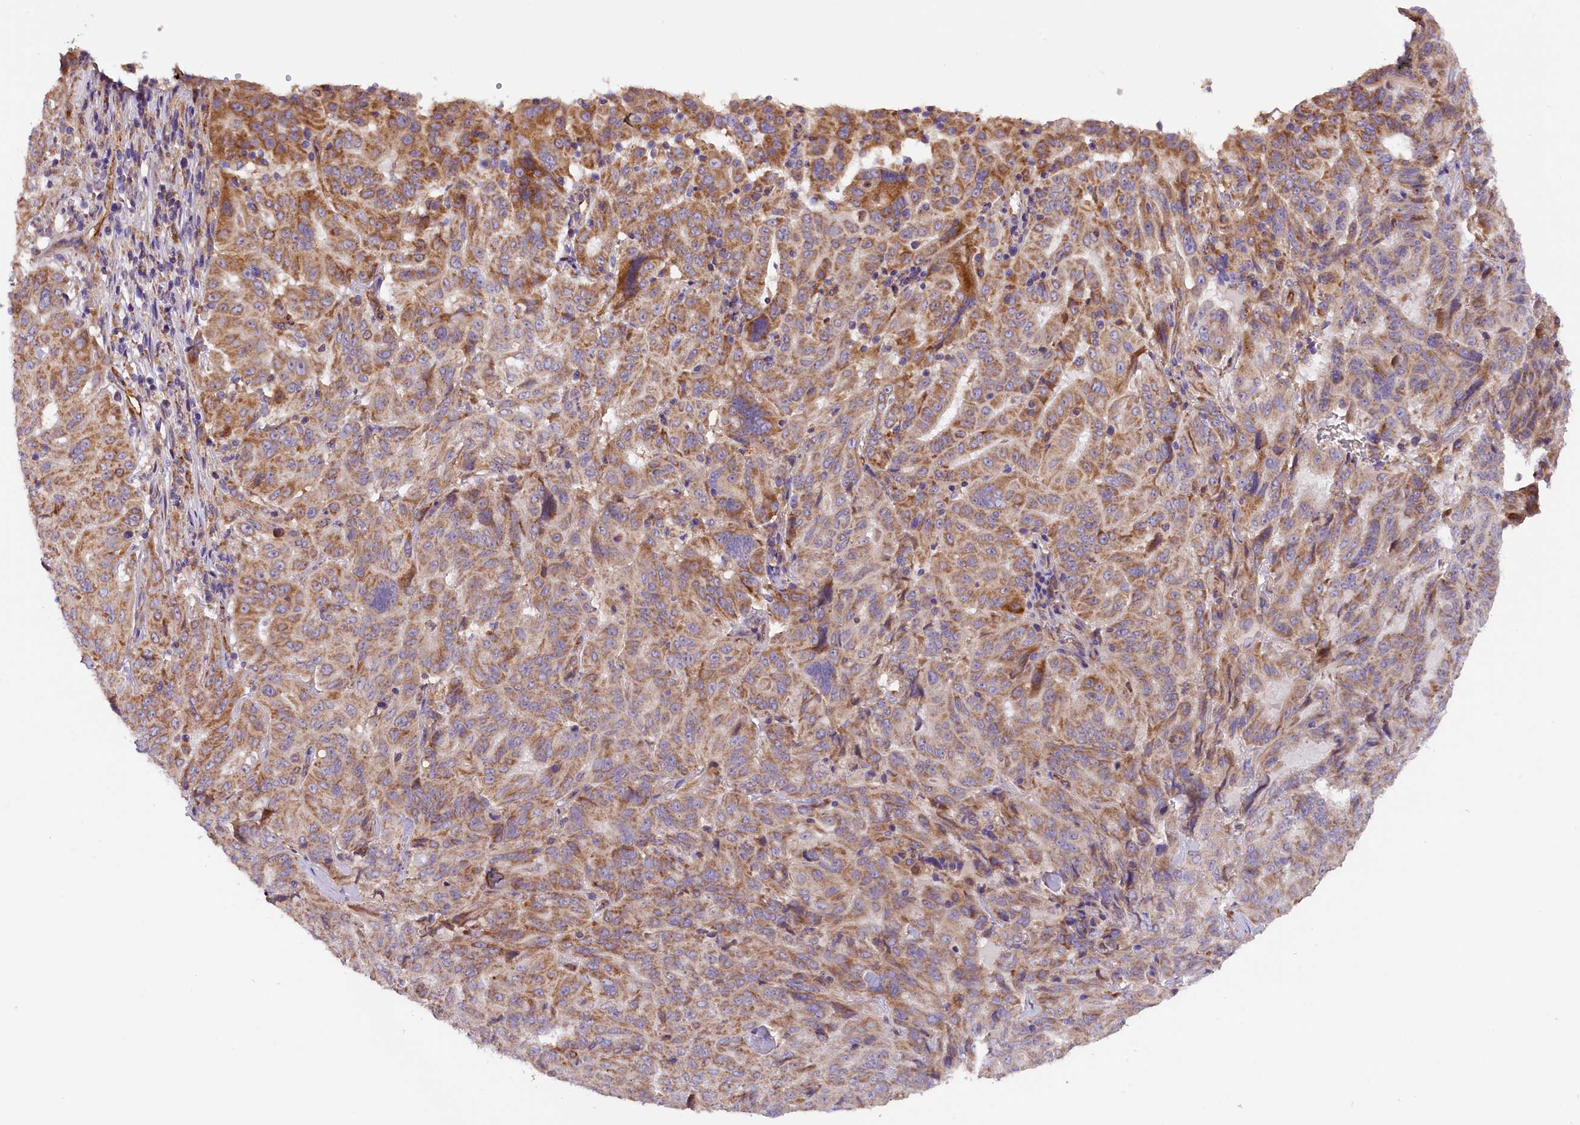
{"staining": {"intensity": "moderate", "quantity": ">75%", "location": "cytoplasmic/membranous"}, "tissue": "pancreatic cancer", "cell_type": "Tumor cells", "image_type": "cancer", "snomed": [{"axis": "morphology", "description": "Adenocarcinoma, NOS"}, {"axis": "topography", "description": "Pancreas"}], "caption": "Immunohistochemistry photomicrograph of neoplastic tissue: pancreatic adenocarcinoma stained using IHC shows medium levels of moderate protein expression localized specifically in the cytoplasmic/membranous of tumor cells, appearing as a cytoplasmic/membranous brown color.", "gene": "DNAJB9", "patient": {"sex": "male", "age": 63}}